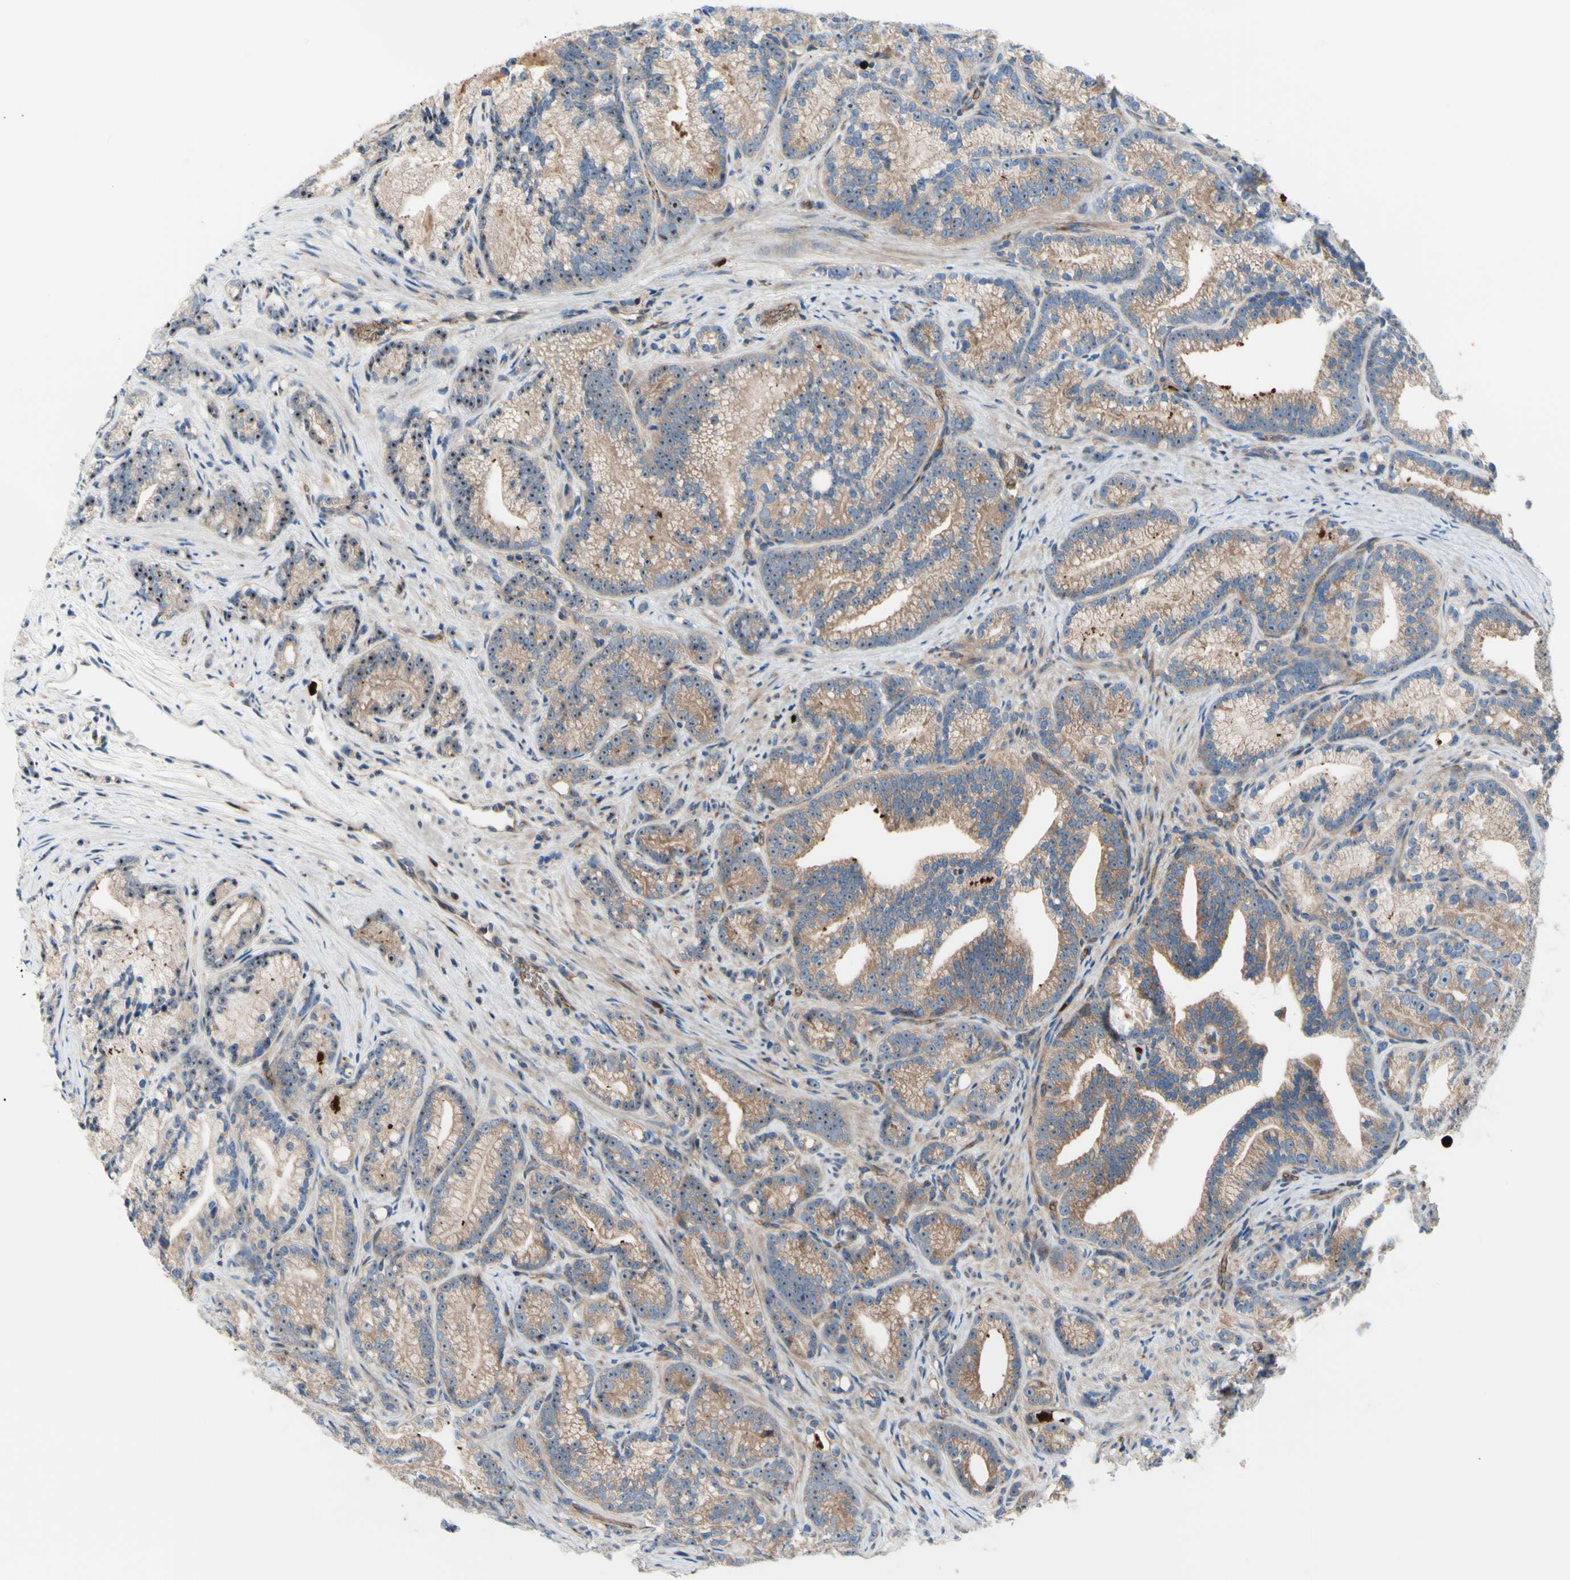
{"staining": {"intensity": "weak", "quantity": ">75%", "location": "cytoplasmic/membranous,nuclear"}, "tissue": "prostate cancer", "cell_type": "Tumor cells", "image_type": "cancer", "snomed": [{"axis": "morphology", "description": "Adenocarcinoma, Low grade"}, {"axis": "topography", "description": "Prostate"}], "caption": "Immunohistochemistry staining of prostate adenocarcinoma (low-grade), which demonstrates low levels of weak cytoplasmic/membranous and nuclear staining in approximately >75% of tumor cells indicating weak cytoplasmic/membranous and nuclear protein staining. The staining was performed using DAB (brown) for protein detection and nuclei were counterstained in hematoxylin (blue).", "gene": "USP9X", "patient": {"sex": "male", "age": 89}}